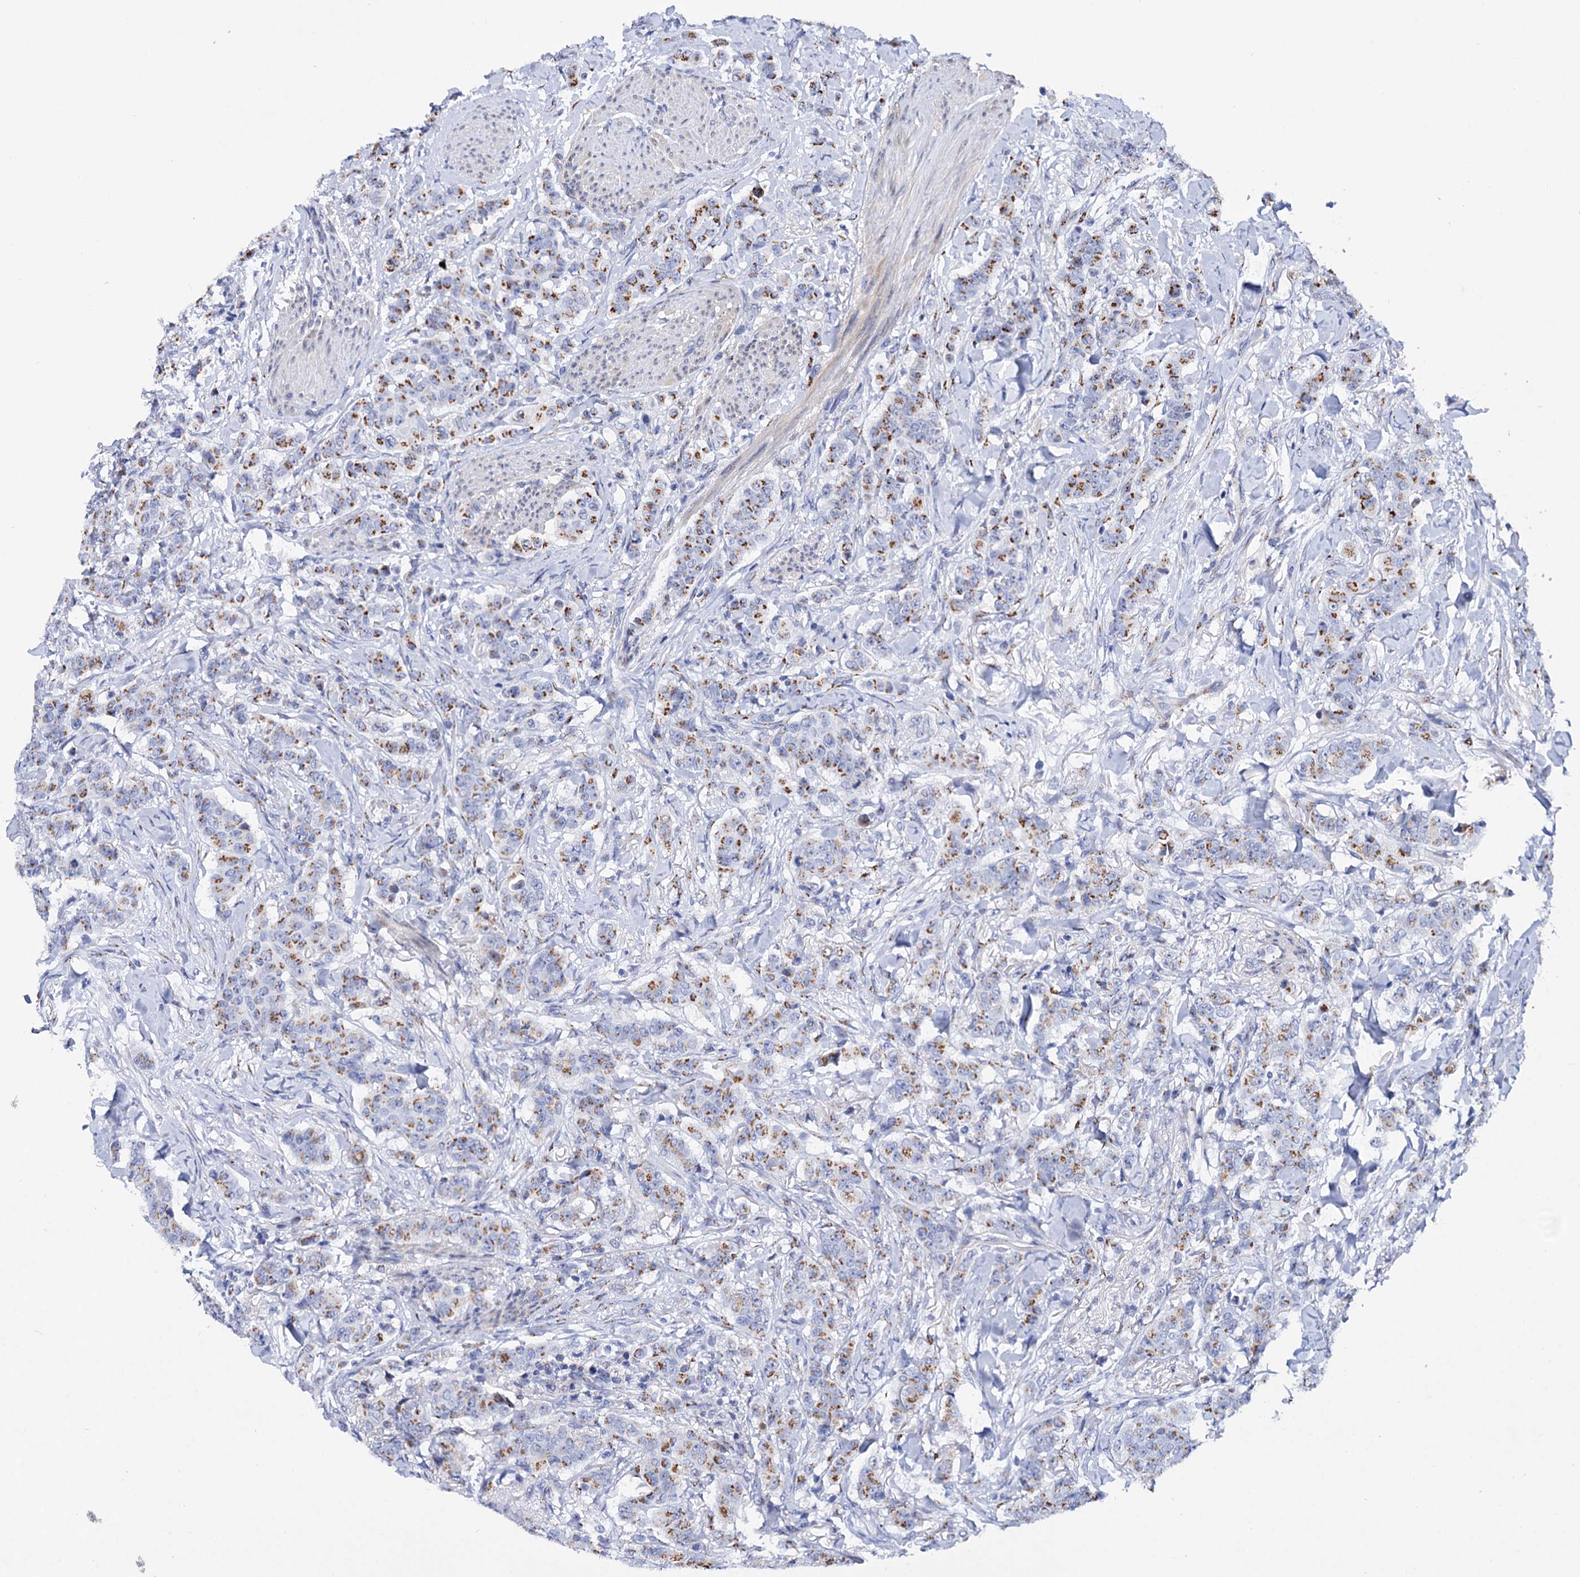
{"staining": {"intensity": "moderate", "quantity": ">75%", "location": "cytoplasmic/membranous"}, "tissue": "breast cancer", "cell_type": "Tumor cells", "image_type": "cancer", "snomed": [{"axis": "morphology", "description": "Duct carcinoma"}, {"axis": "topography", "description": "Breast"}], "caption": "High-magnification brightfield microscopy of breast infiltrating ductal carcinoma stained with DAB (brown) and counterstained with hematoxylin (blue). tumor cells exhibit moderate cytoplasmic/membranous positivity is appreciated in approximately>75% of cells.", "gene": "C11orf96", "patient": {"sex": "female", "age": 40}}